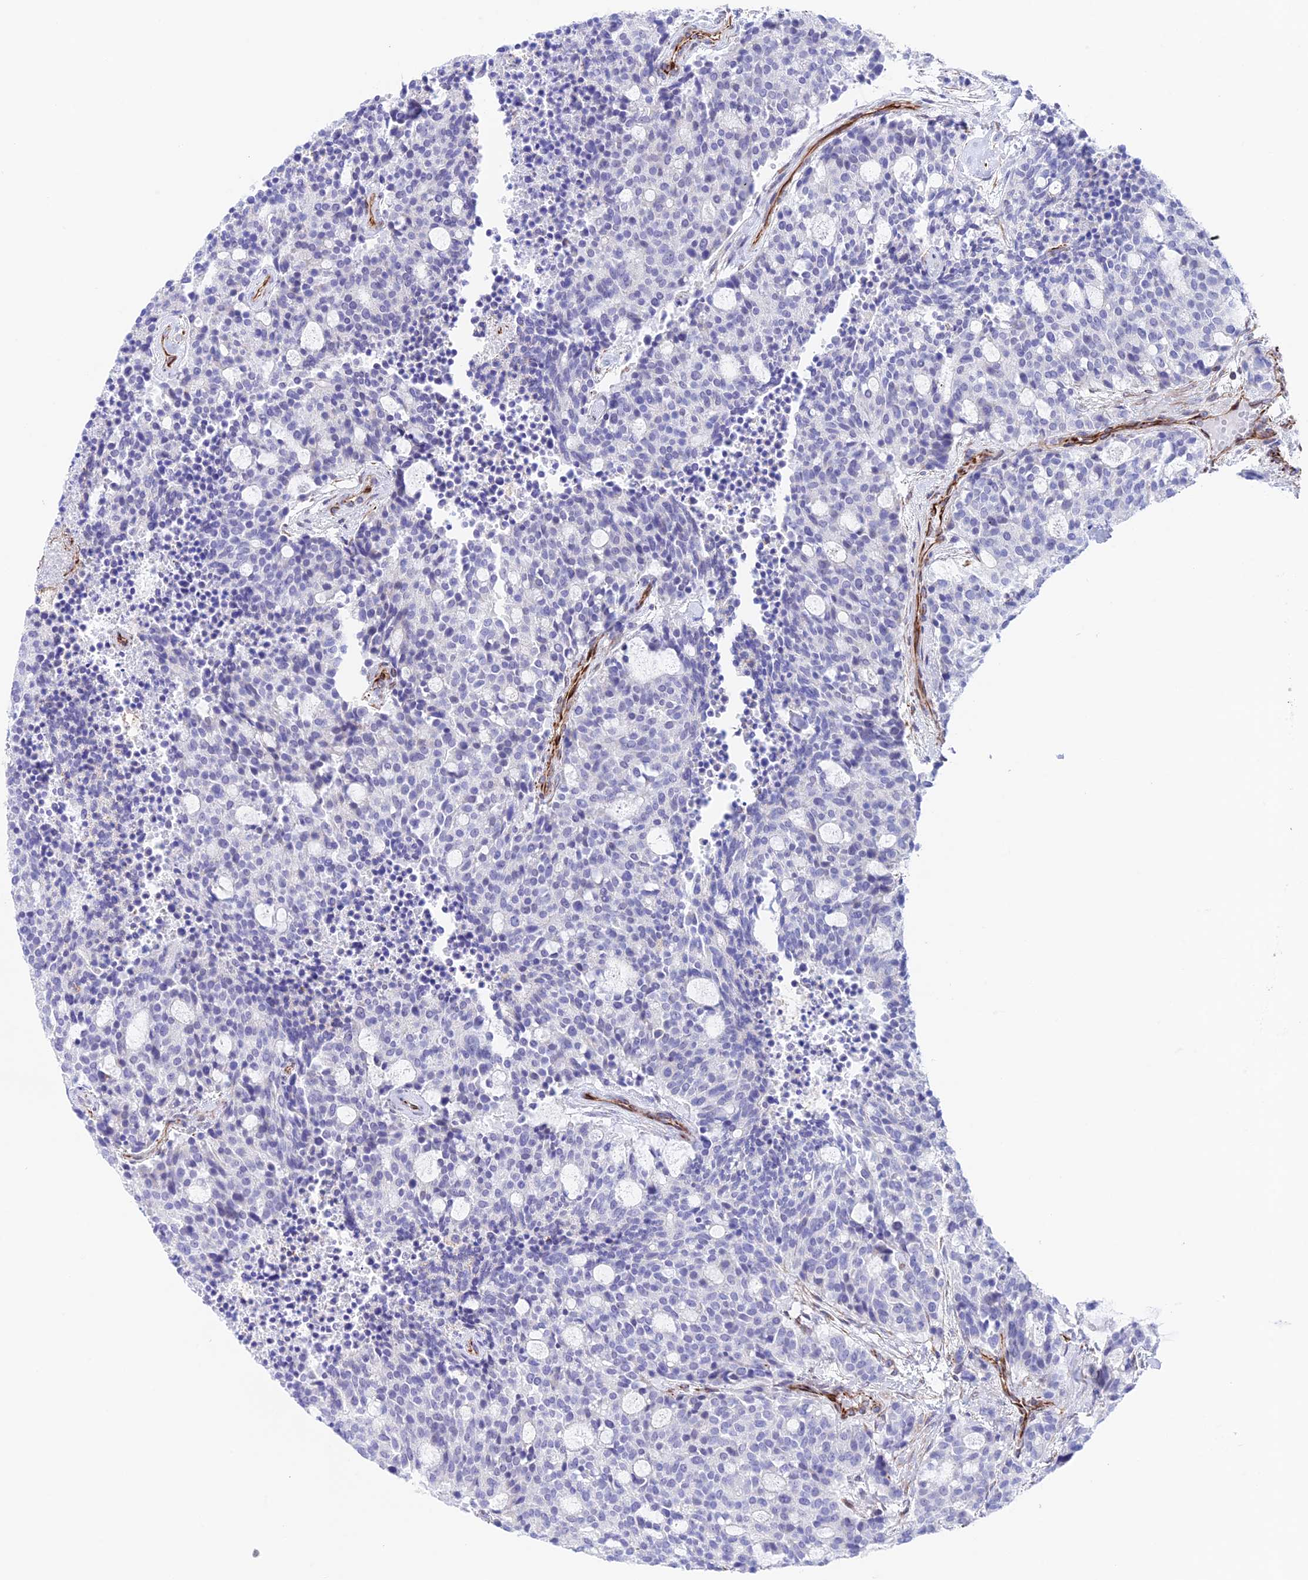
{"staining": {"intensity": "negative", "quantity": "none", "location": "none"}, "tissue": "carcinoid", "cell_type": "Tumor cells", "image_type": "cancer", "snomed": [{"axis": "morphology", "description": "Carcinoid, malignant, NOS"}, {"axis": "topography", "description": "Pancreas"}], "caption": "Tumor cells are negative for protein expression in human carcinoid.", "gene": "ZNF652", "patient": {"sex": "female", "age": 54}}